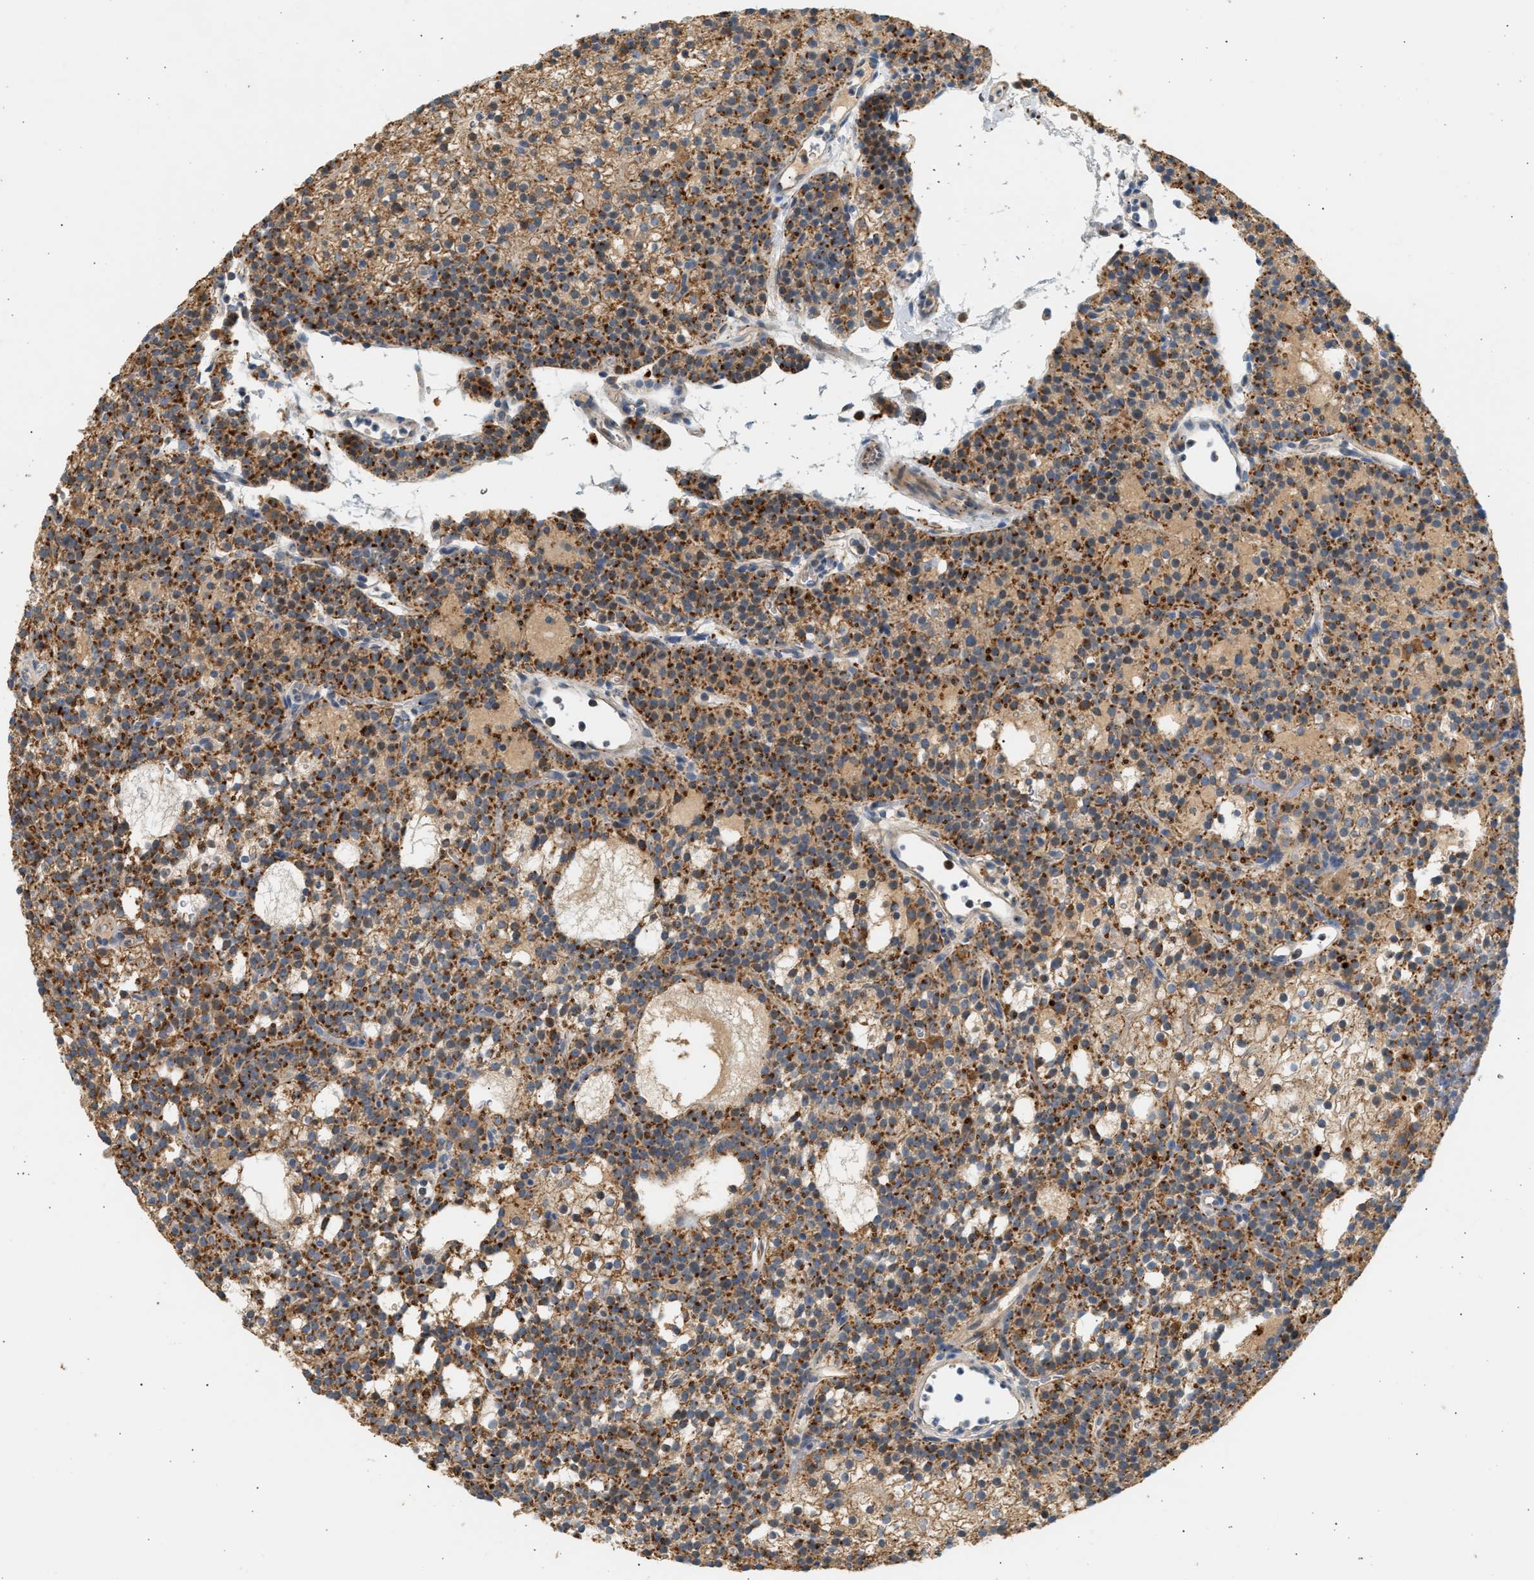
{"staining": {"intensity": "strong", "quantity": ">75%", "location": "cytoplasmic/membranous"}, "tissue": "parathyroid gland", "cell_type": "Glandular cells", "image_type": "normal", "snomed": [{"axis": "morphology", "description": "Normal tissue, NOS"}, {"axis": "morphology", "description": "Adenoma, NOS"}, {"axis": "topography", "description": "Parathyroid gland"}], "caption": "DAB immunohistochemical staining of unremarkable parathyroid gland exhibits strong cytoplasmic/membranous protein staining in about >75% of glandular cells.", "gene": "ENTHD1", "patient": {"sex": "female", "age": 74}}